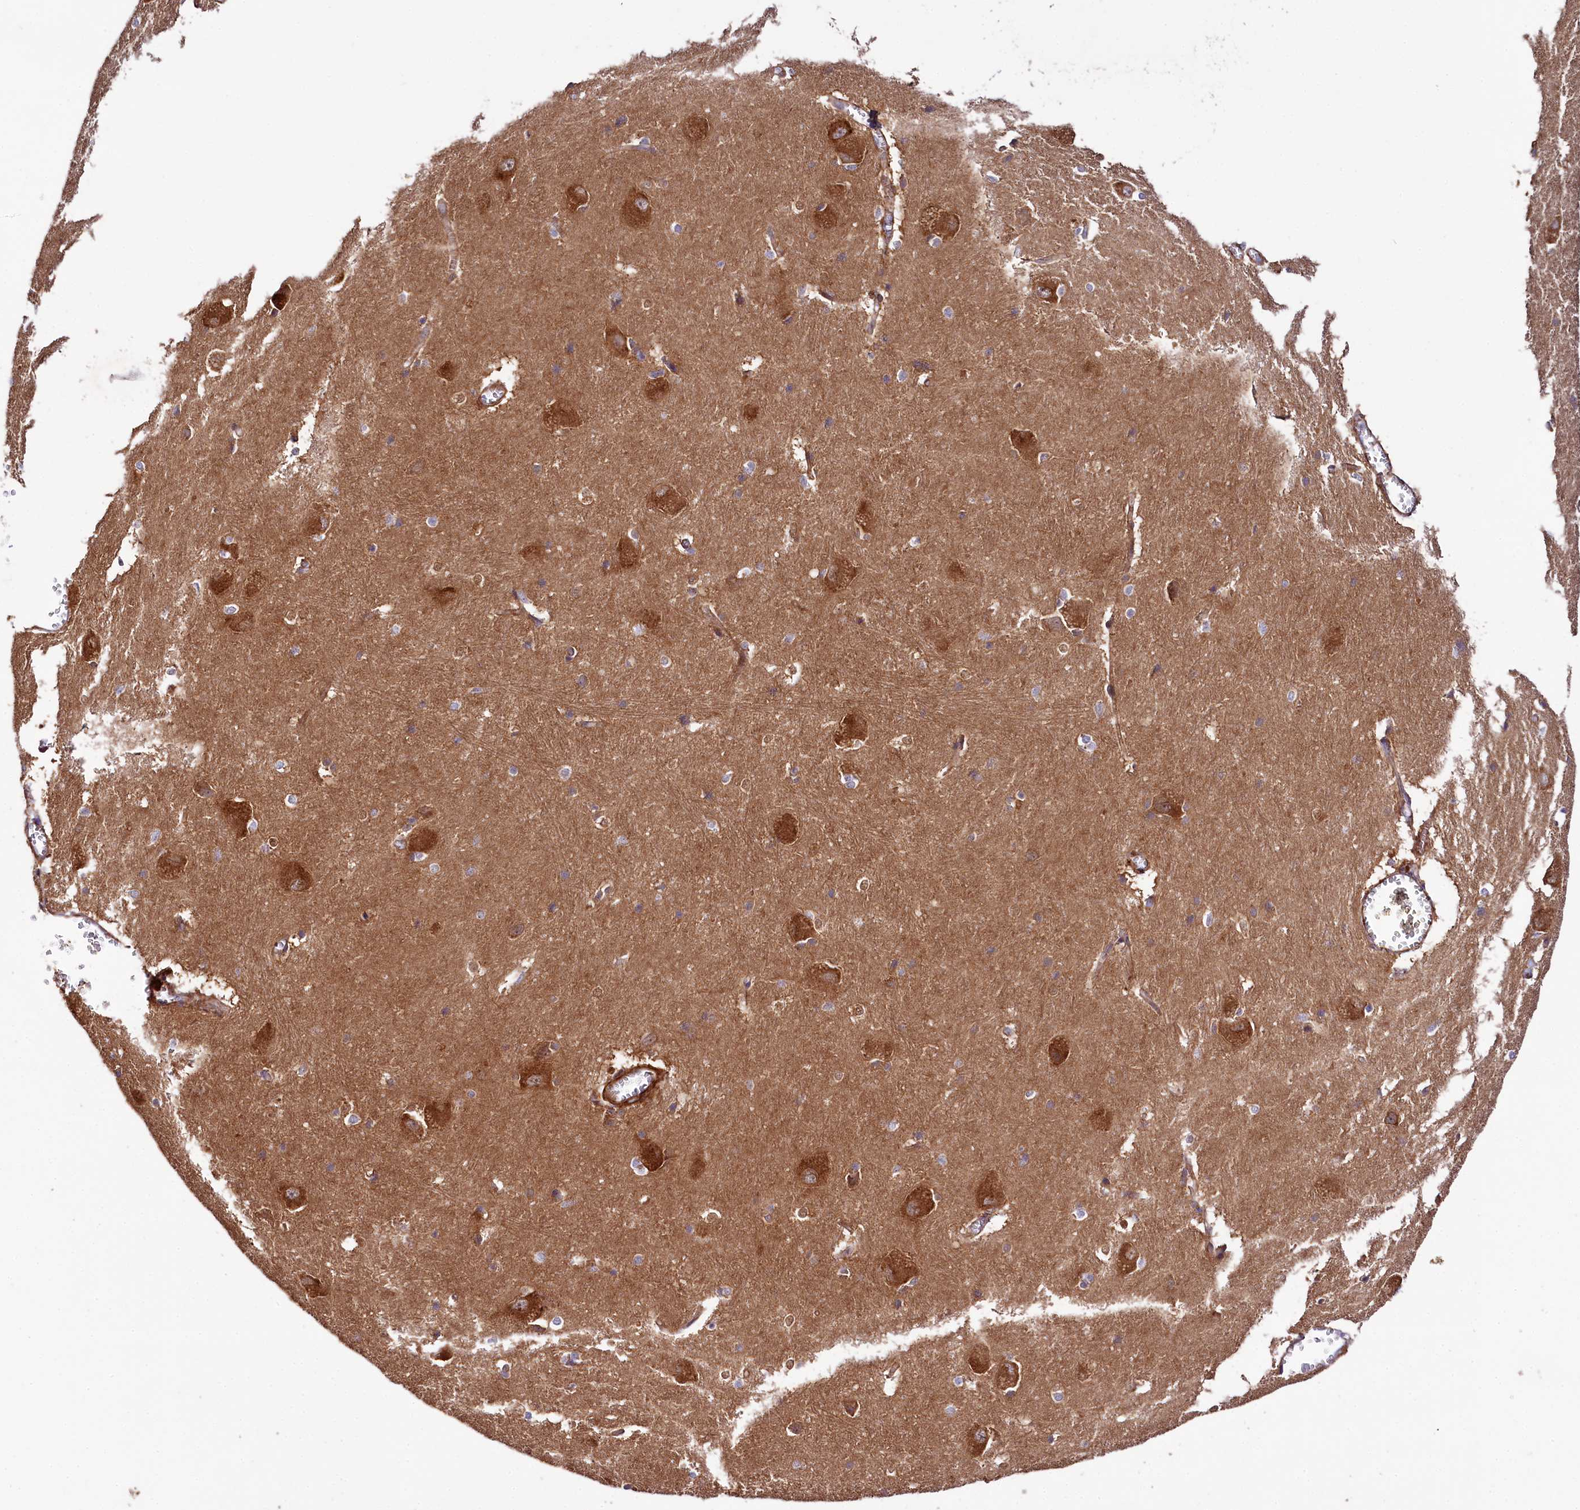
{"staining": {"intensity": "moderate", "quantity": "<25%", "location": "cytoplasmic/membranous"}, "tissue": "caudate", "cell_type": "Glial cells", "image_type": "normal", "snomed": [{"axis": "morphology", "description": "Normal tissue, NOS"}, {"axis": "topography", "description": "Lateral ventricle wall"}], "caption": "An IHC photomicrograph of normal tissue is shown. Protein staining in brown shows moderate cytoplasmic/membranous positivity in caudate within glial cells.", "gene": "SPATS2", "patient": {"sex": "male", "age": 37}}